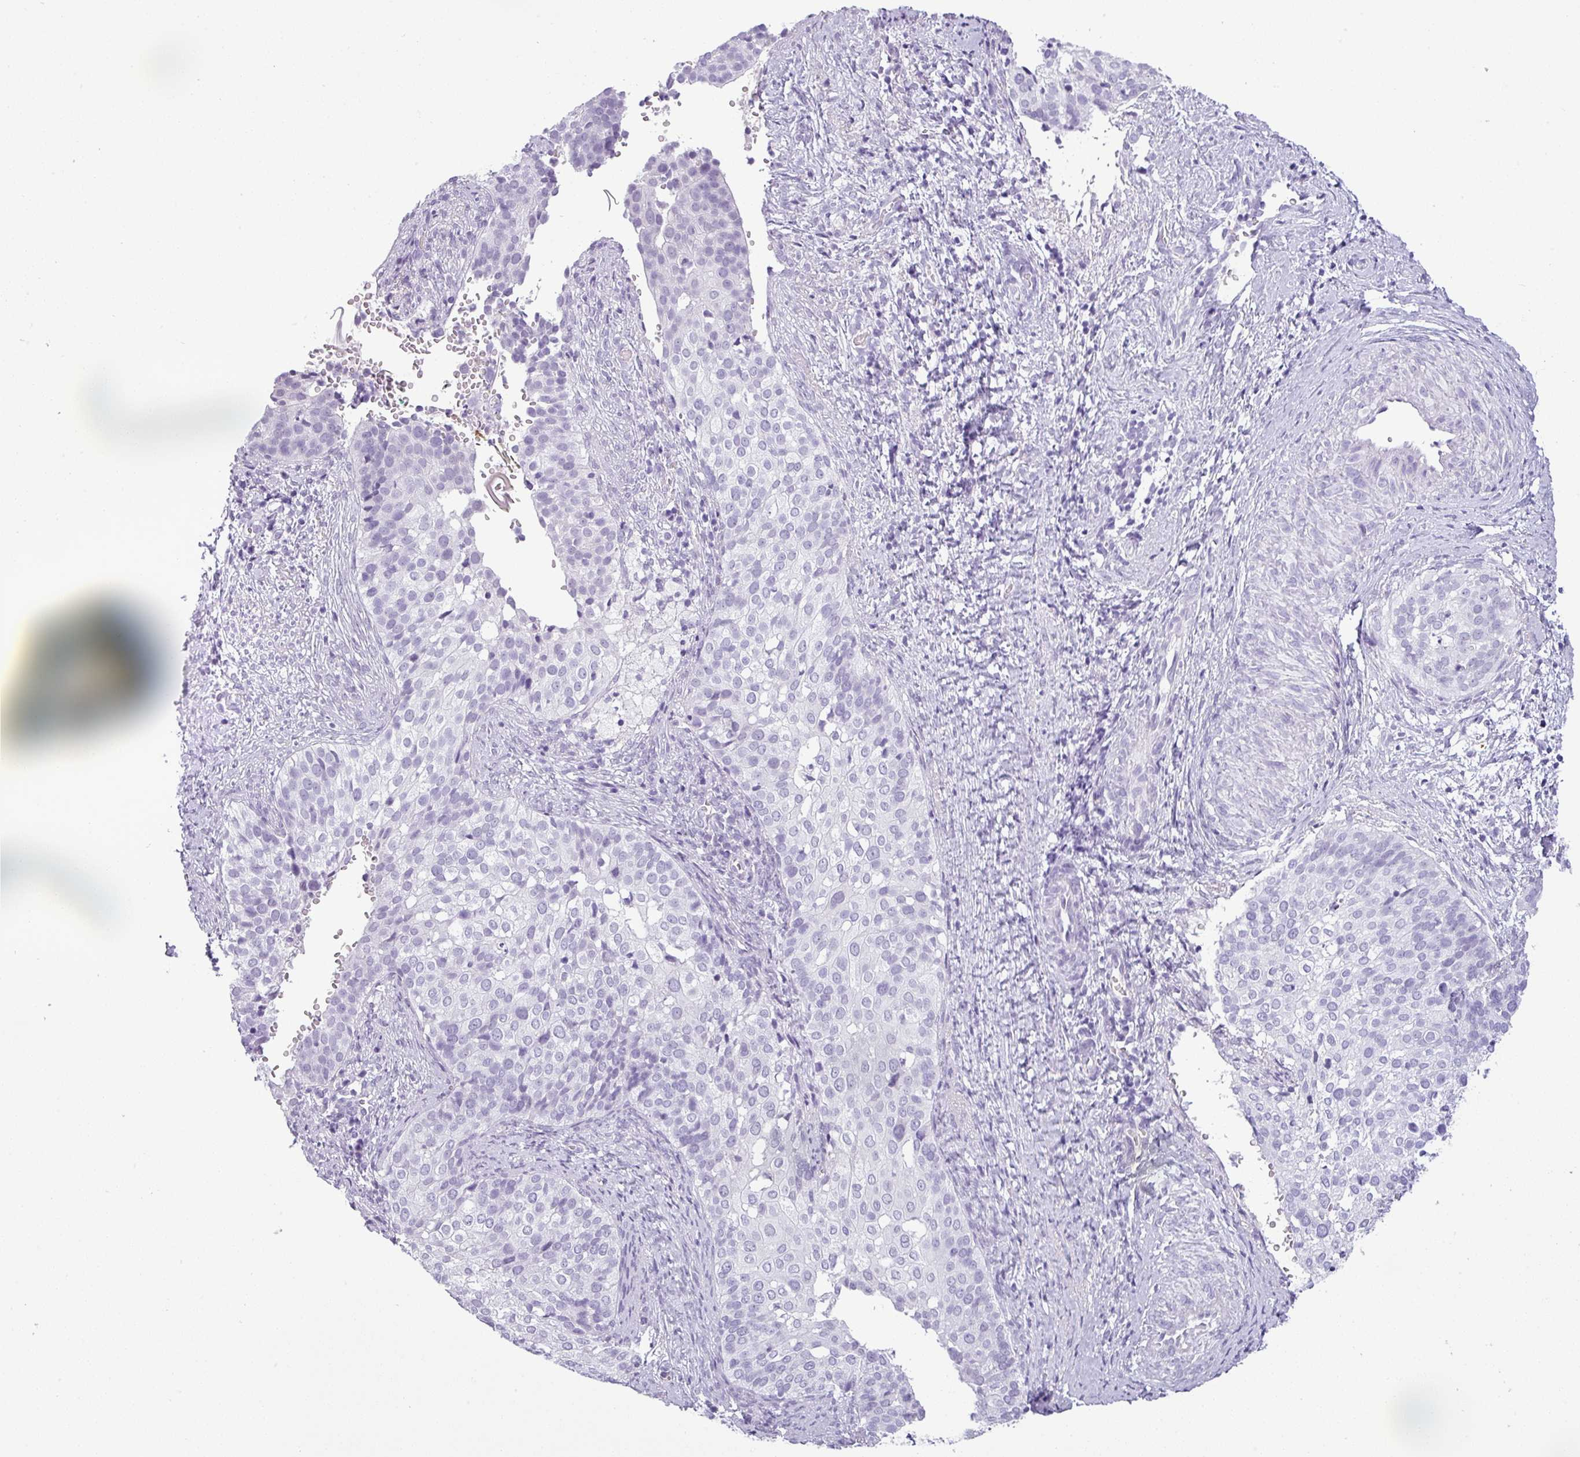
{"staining": {"intensity": "negative", "quantity": "none", "location": "none"}, "tissue": "cervical cancer", "cell_type": "Tumor cells", "image_type": "cancer", "snomed": [{"axis": "morphology", "description": "Squamous cell carcinoma, NOS"}, {"axis": "topography", "description": "Cervix"}], "caption": "There is no significant staining in tumor cells of cervical cancer (squamous cell carcinoma).", "gene": "CDH16", "patient": {"sex": "female", "age": 44}}